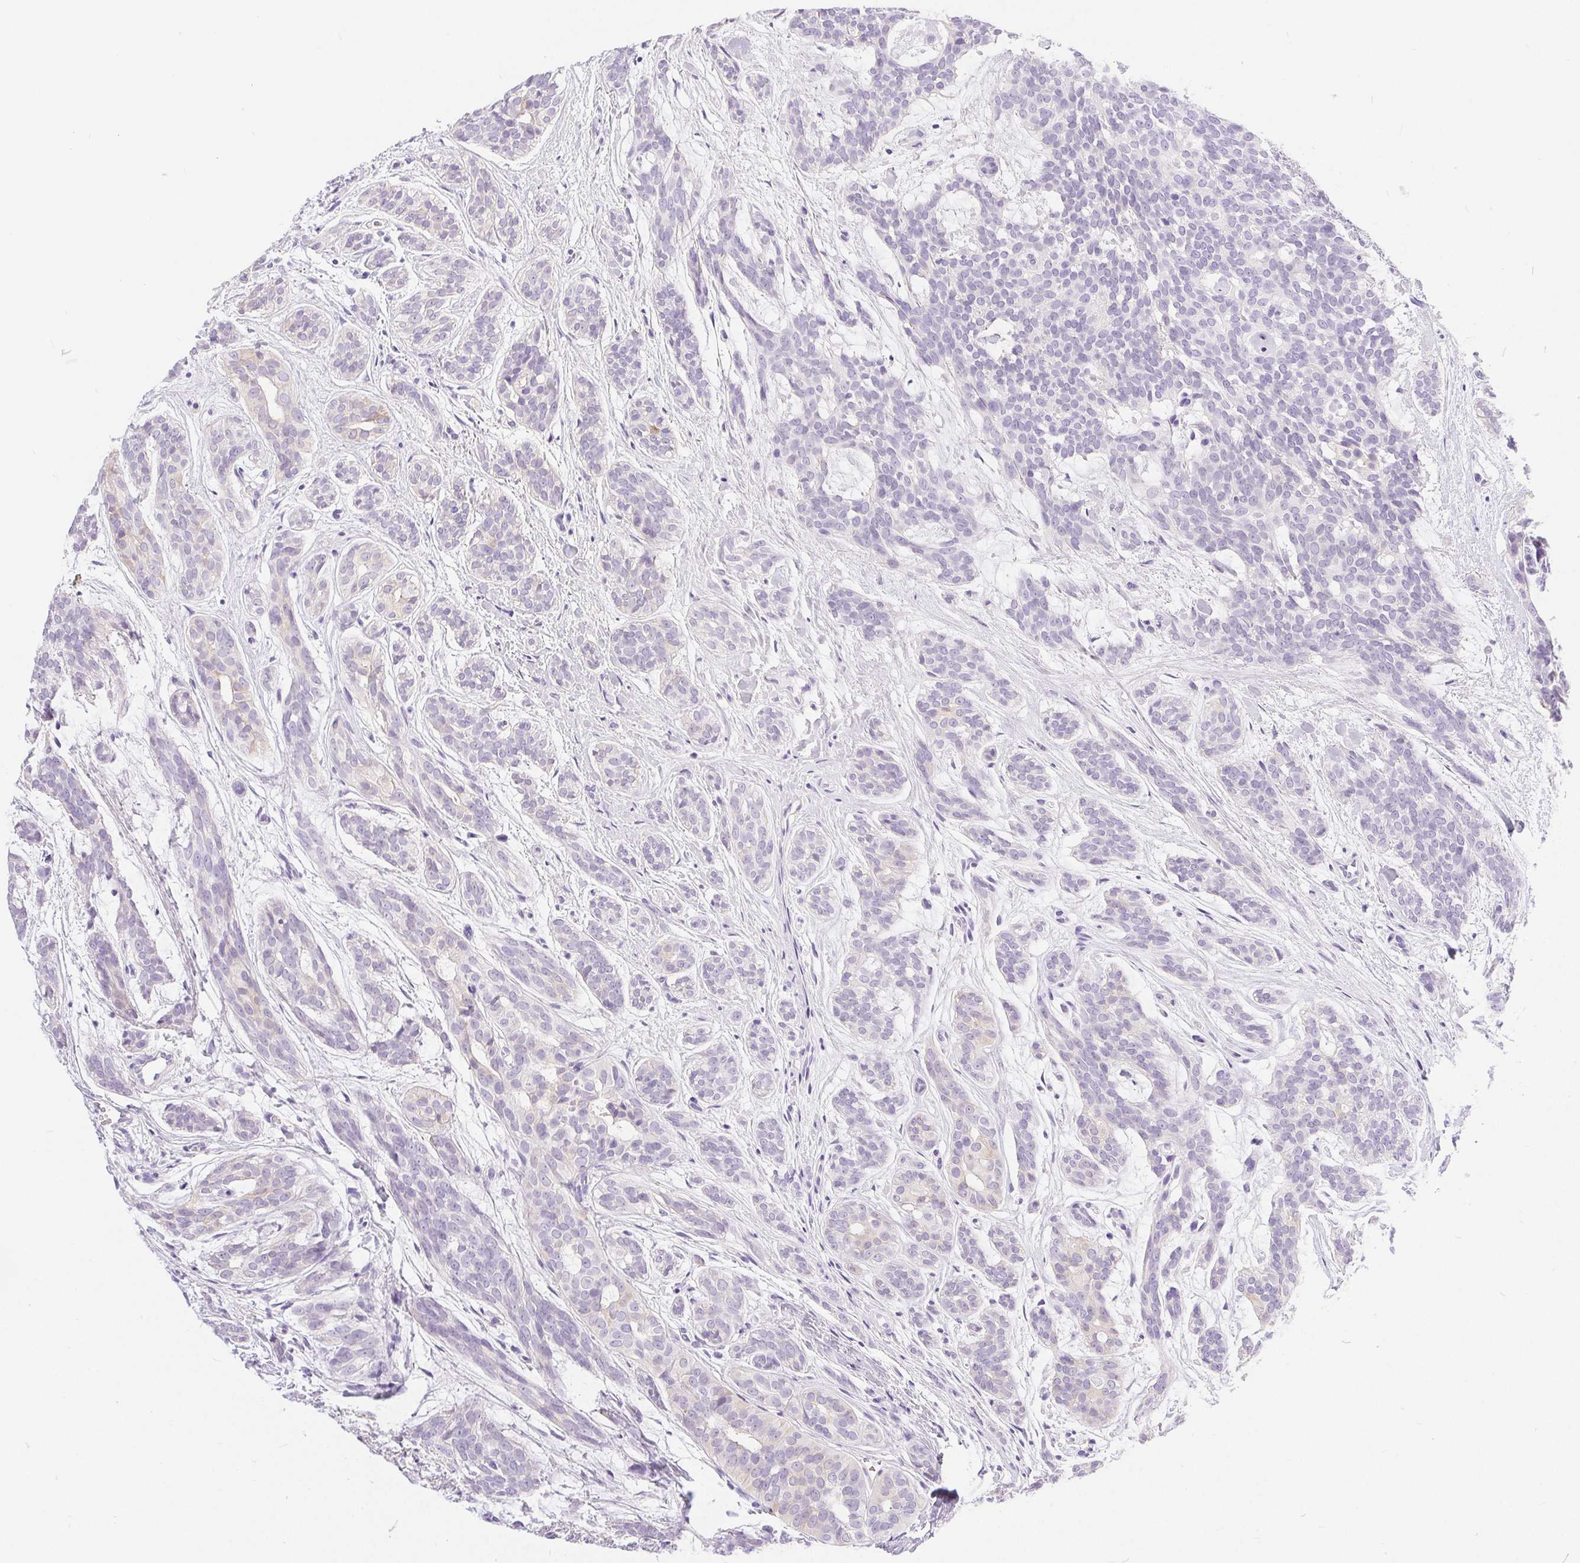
{"staining": {"intensity": "negative", "quantity": "none", "location": "none"}, "tissue": "head and neck cancer", "cell_type": "Tumor cells", "image_type": "cancer", "snomed": [{"axis": "morphology", "description": "Adenocarcinoma, NOS"}, {"axis": "topography", "description": "Head-Neck"}], "caption": "Protein analysis of head and neck cancer reveals no significant positivity in tumor cells.", "gene": "XDH", "patient": {"sex": "male", "age": 66}}